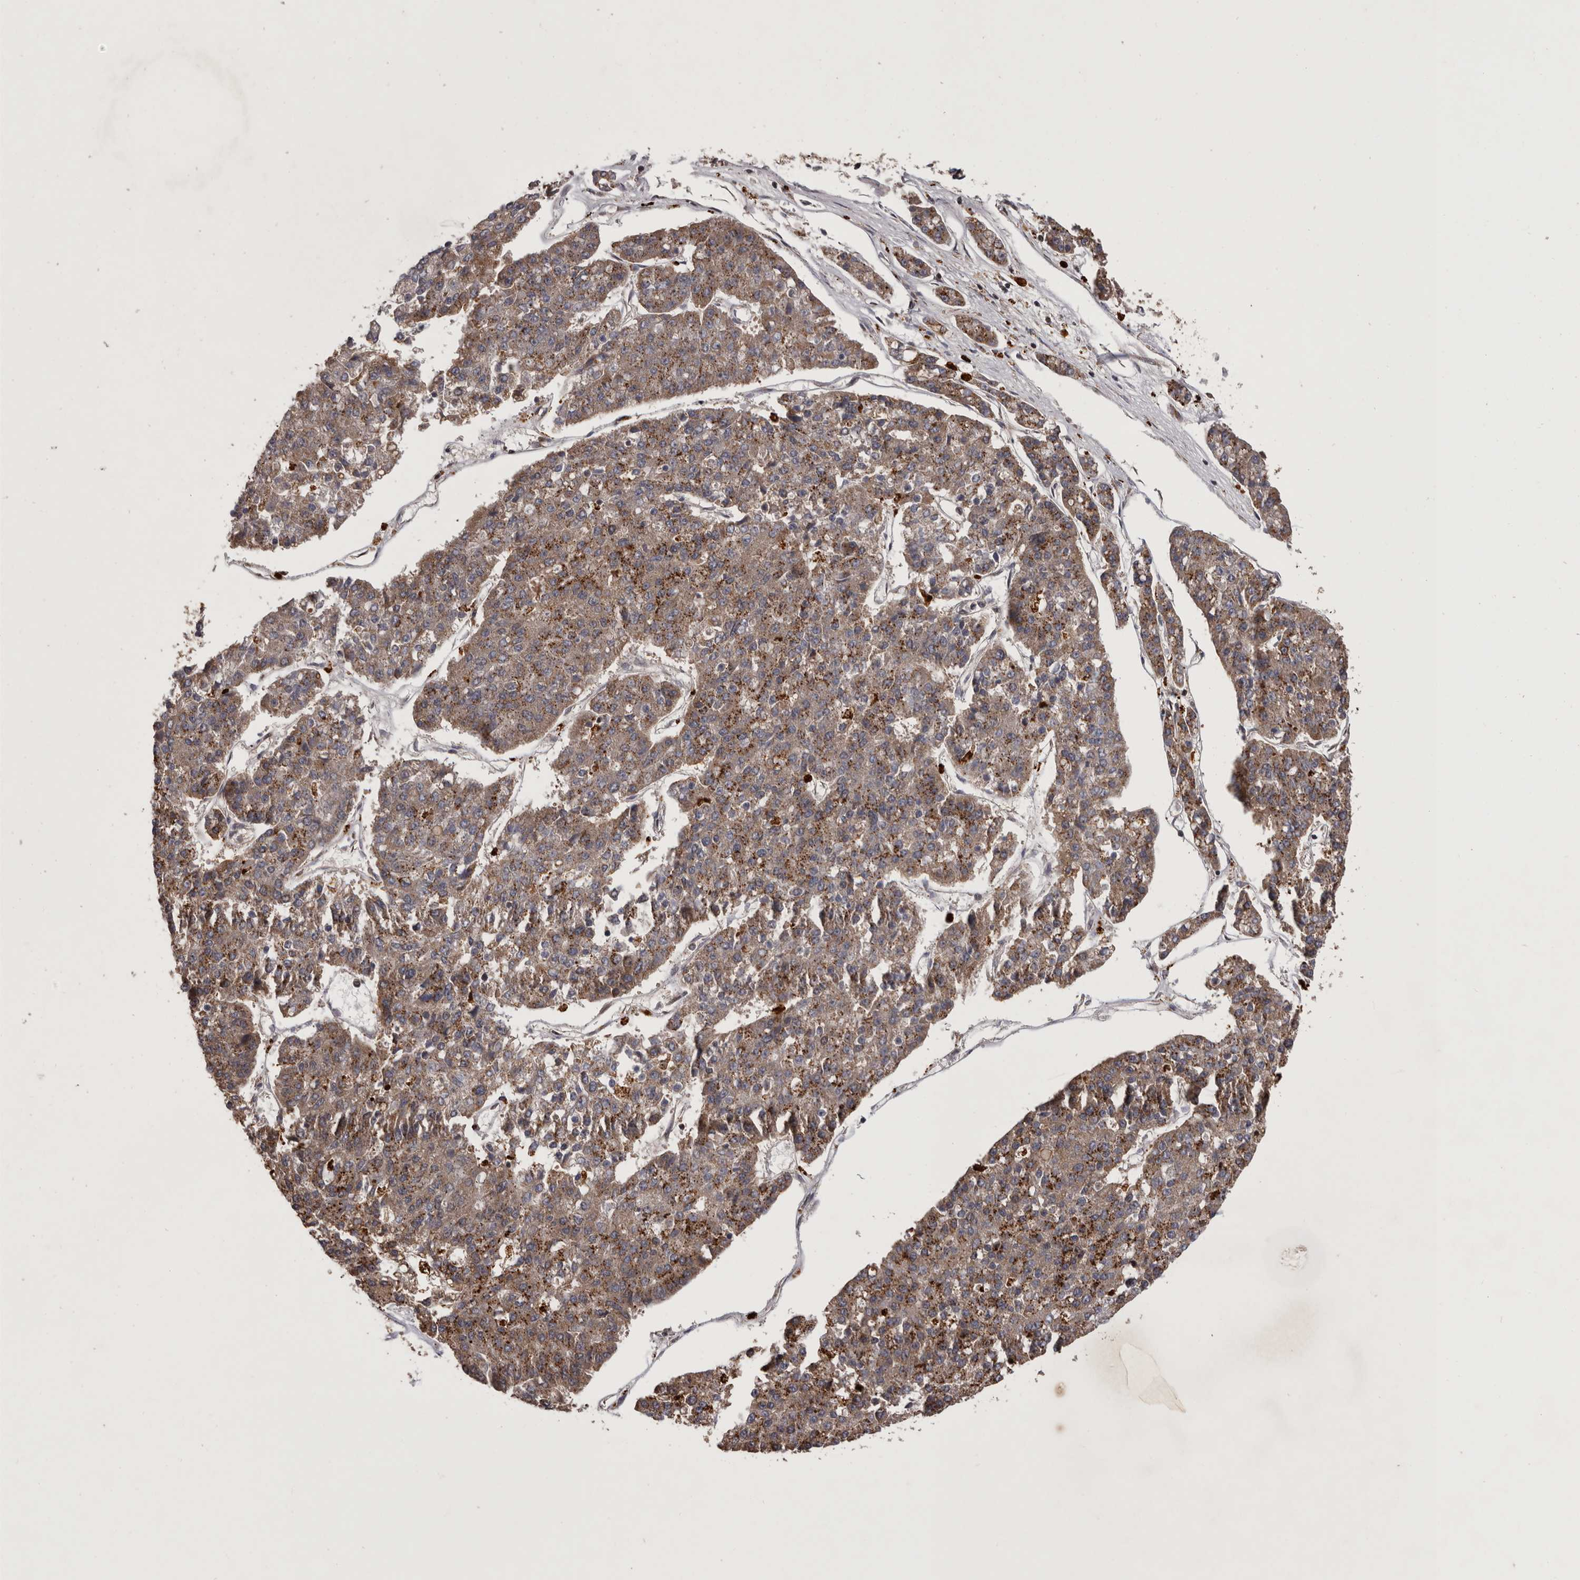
{"staining": {"intensity": "moderate", "quantity": ">75%", "location": "cytoplasmic/membranous"}, "tissue": "pancreatic cancer", "cell_type": "Tumor cells", "image_type": "cancer", "snomed": [{"axis": "morphology", "description": "Adenocarcinoma, NOS"}, {"axis": "topography", "description": "Pancreas"}], "caption": "Tumor cells exhibit moderate cytoplasmic/membranous positivity in approximately >75% of cells in pancreatic adenocarcinoma. Using DAB (3,3'-diaminobenzidine) (brown) and hematoxylin (blue) stains, captured at high magnification using brightfield microscopy.", "gene": "GADD45B", "patient": {"sex": "male", "age": 50}}